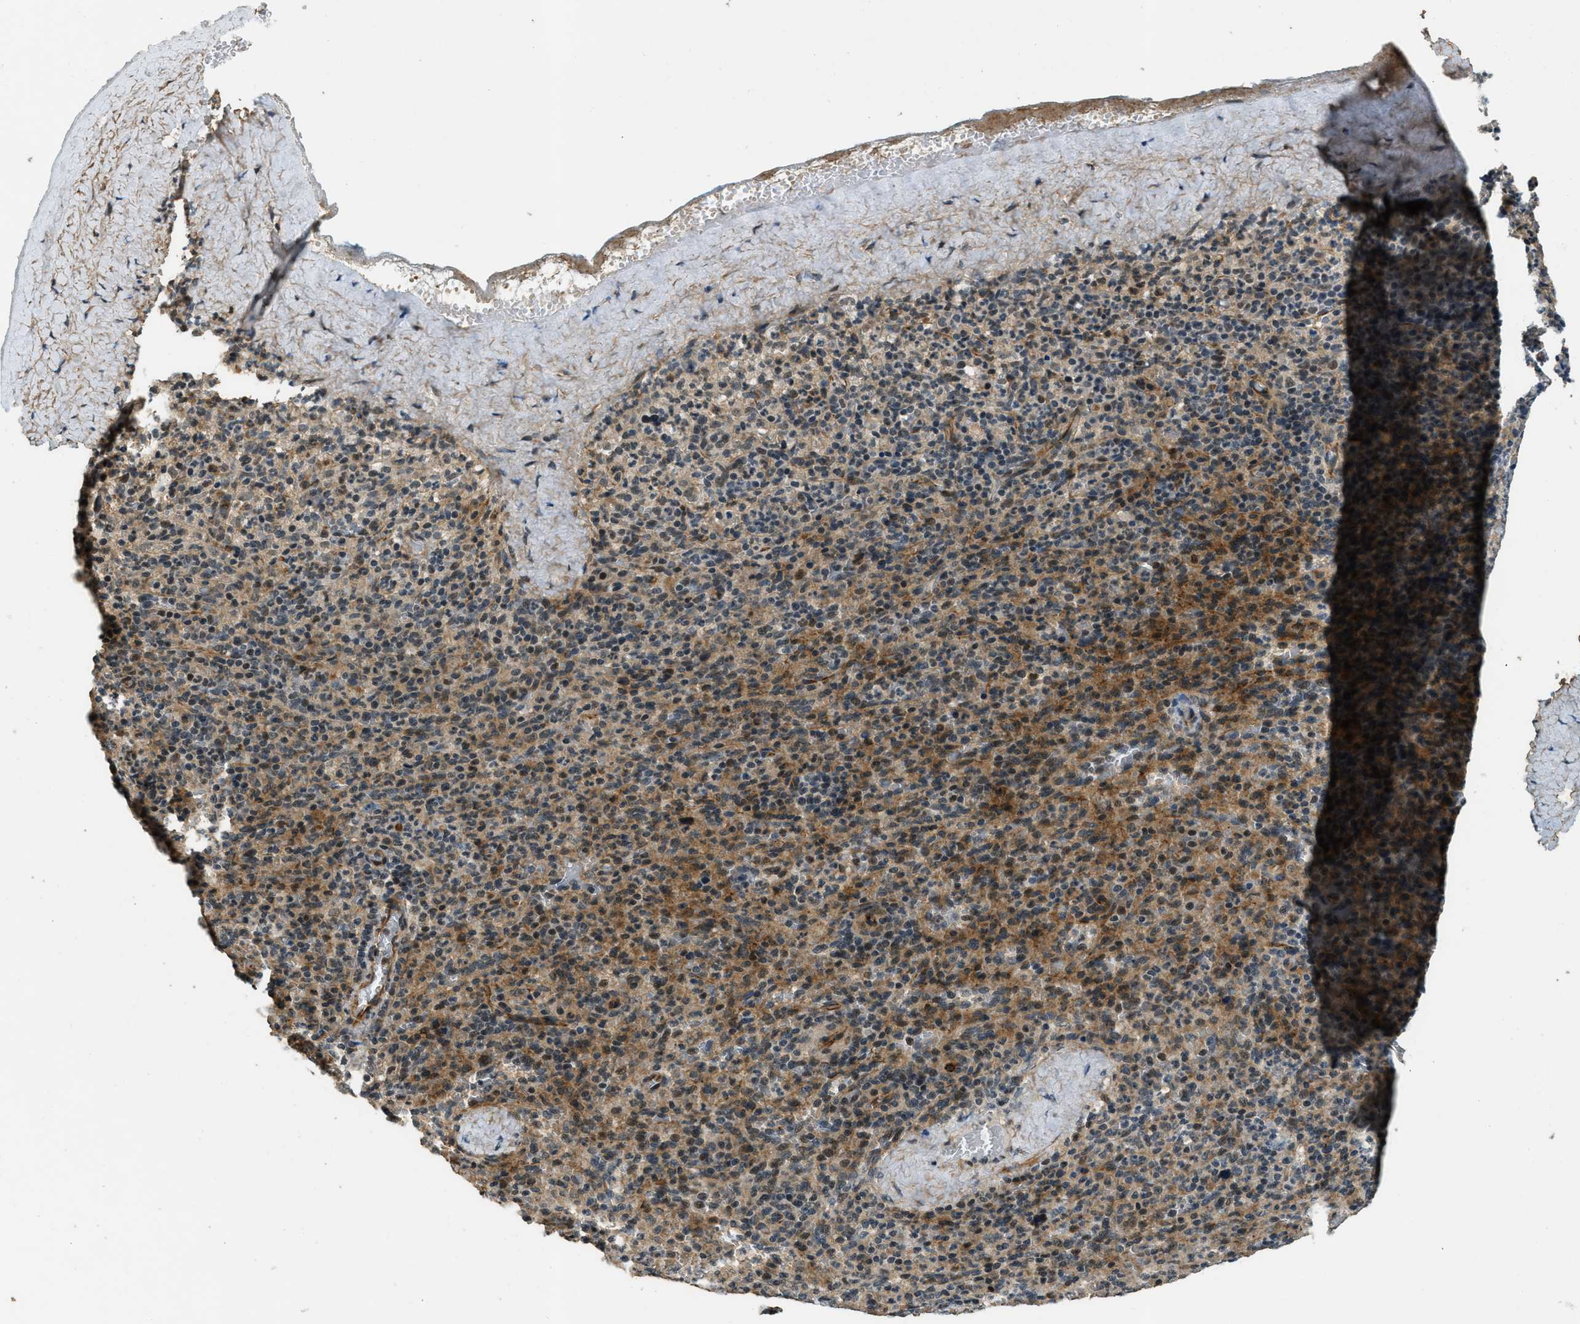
{"staining": {"intensity": "moderate", "quantity": "25%-75%", "location": "cytoplasmic/membranous,nuclear"}, "tissue": "spleen", "cell_type": "Cells in white pulp", "image_type": "normal", "snomed": [{"axis": "morphology", "description": "Normal tissue, NOS"}, {"axis": "topography", "description": "Spleen"}], "caption": "Protein staining of unremarkable spleen reveals moderate cytoplasmic/membranous,nuclear staining in approximately 25%-75% of cells in white pulp.", "gene": "MED21", "patient": {"sex": "male", "age": 36}}